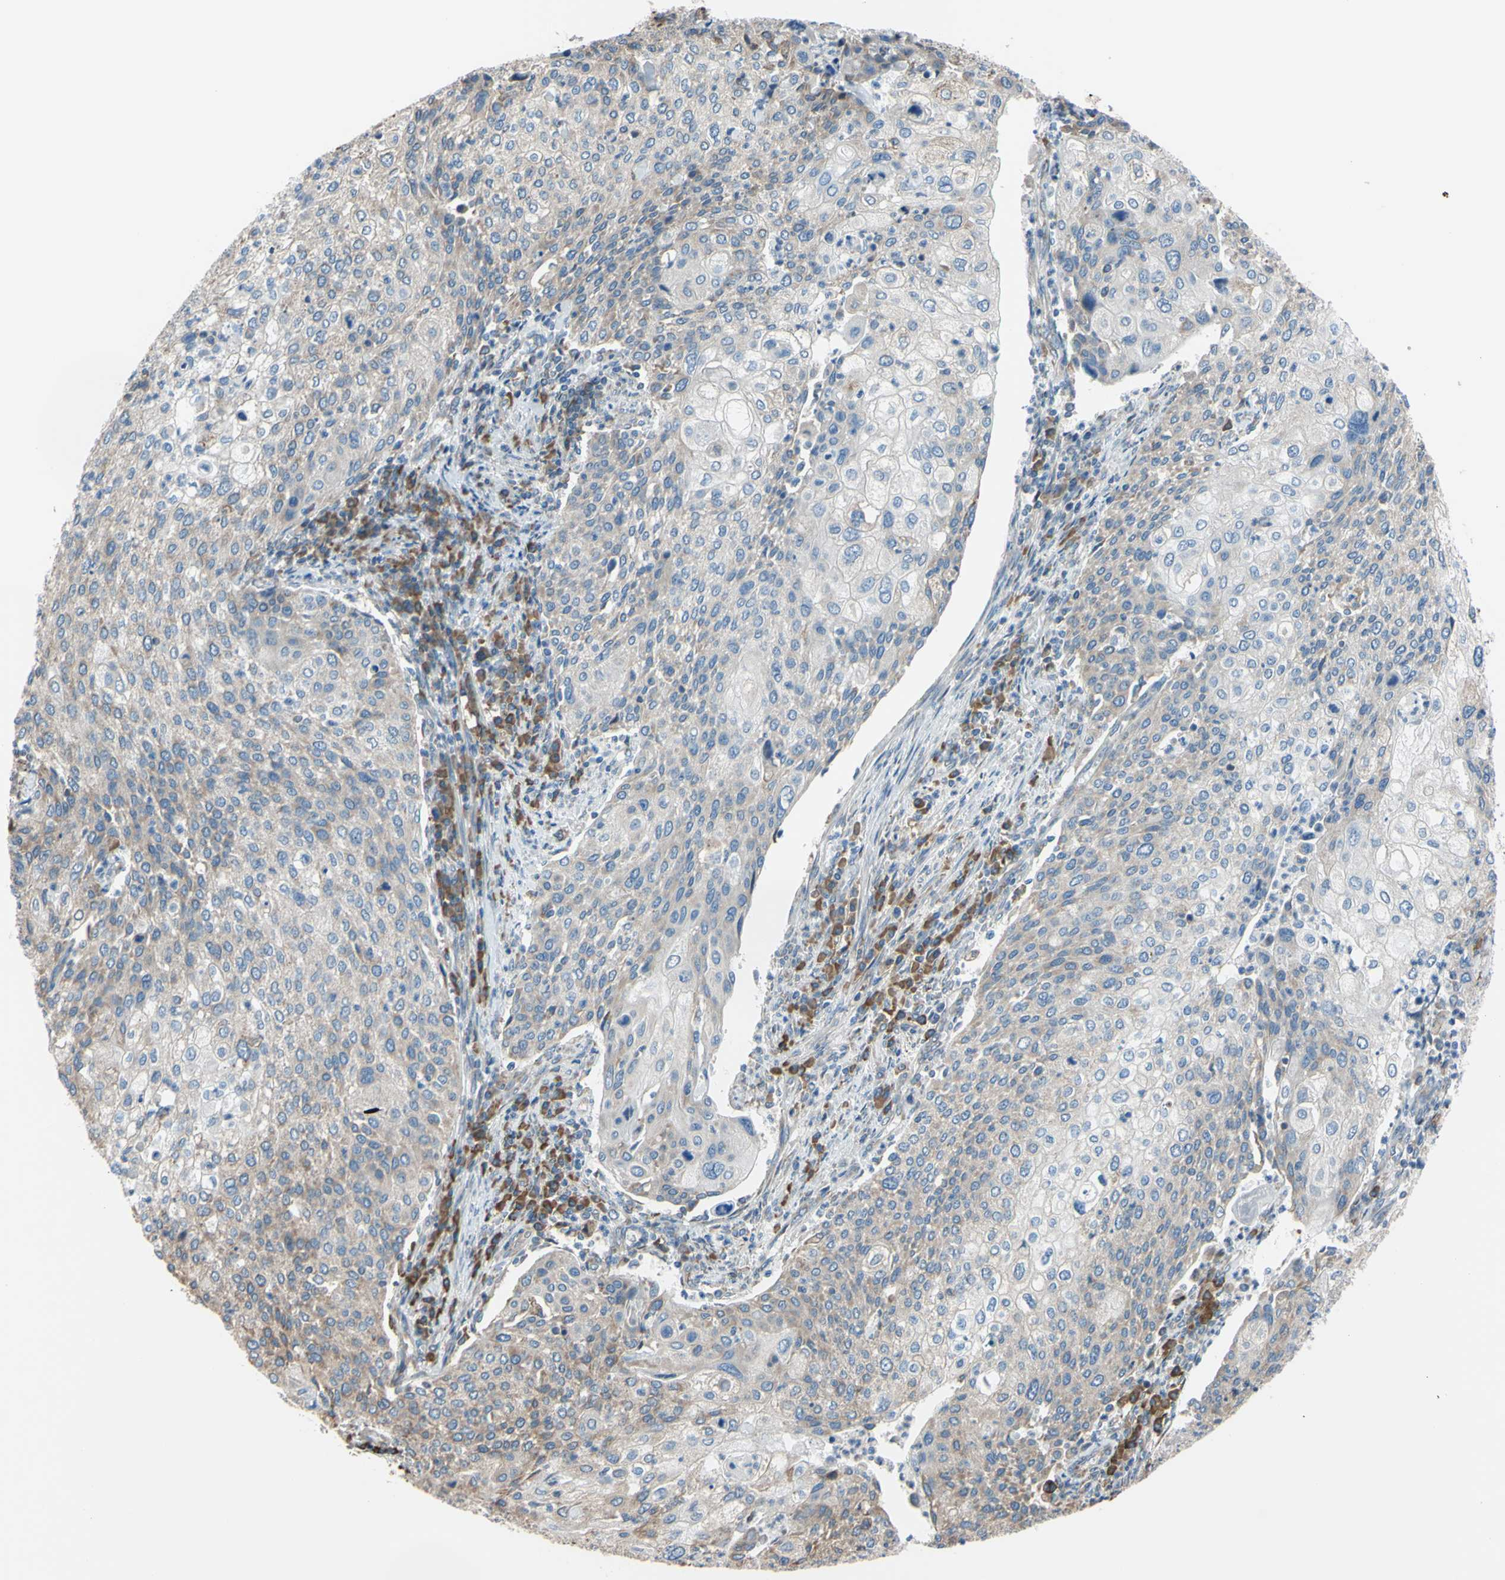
{"staining": {"intensity": "moderate", "quantity": ">75%", "location": "cytoplasmic/membranous"}, "tissue": "cervical cancer", "cell_type": "Tumor cells", "image_type": "cancer", "snomed": [{"axis": "morphology", "description": "Squamous cell carcinoma, NOS"}, {"axis": "topography", "description": "Cervix"}], "caption": "Immunohistochemical staining of cervical cancer shows medium levels of moderate cytoplasmic/membranous expression in approximately >75% of tumor cells.", "gene": "BMF", "patient": {"sex": "female", "age": 40}}